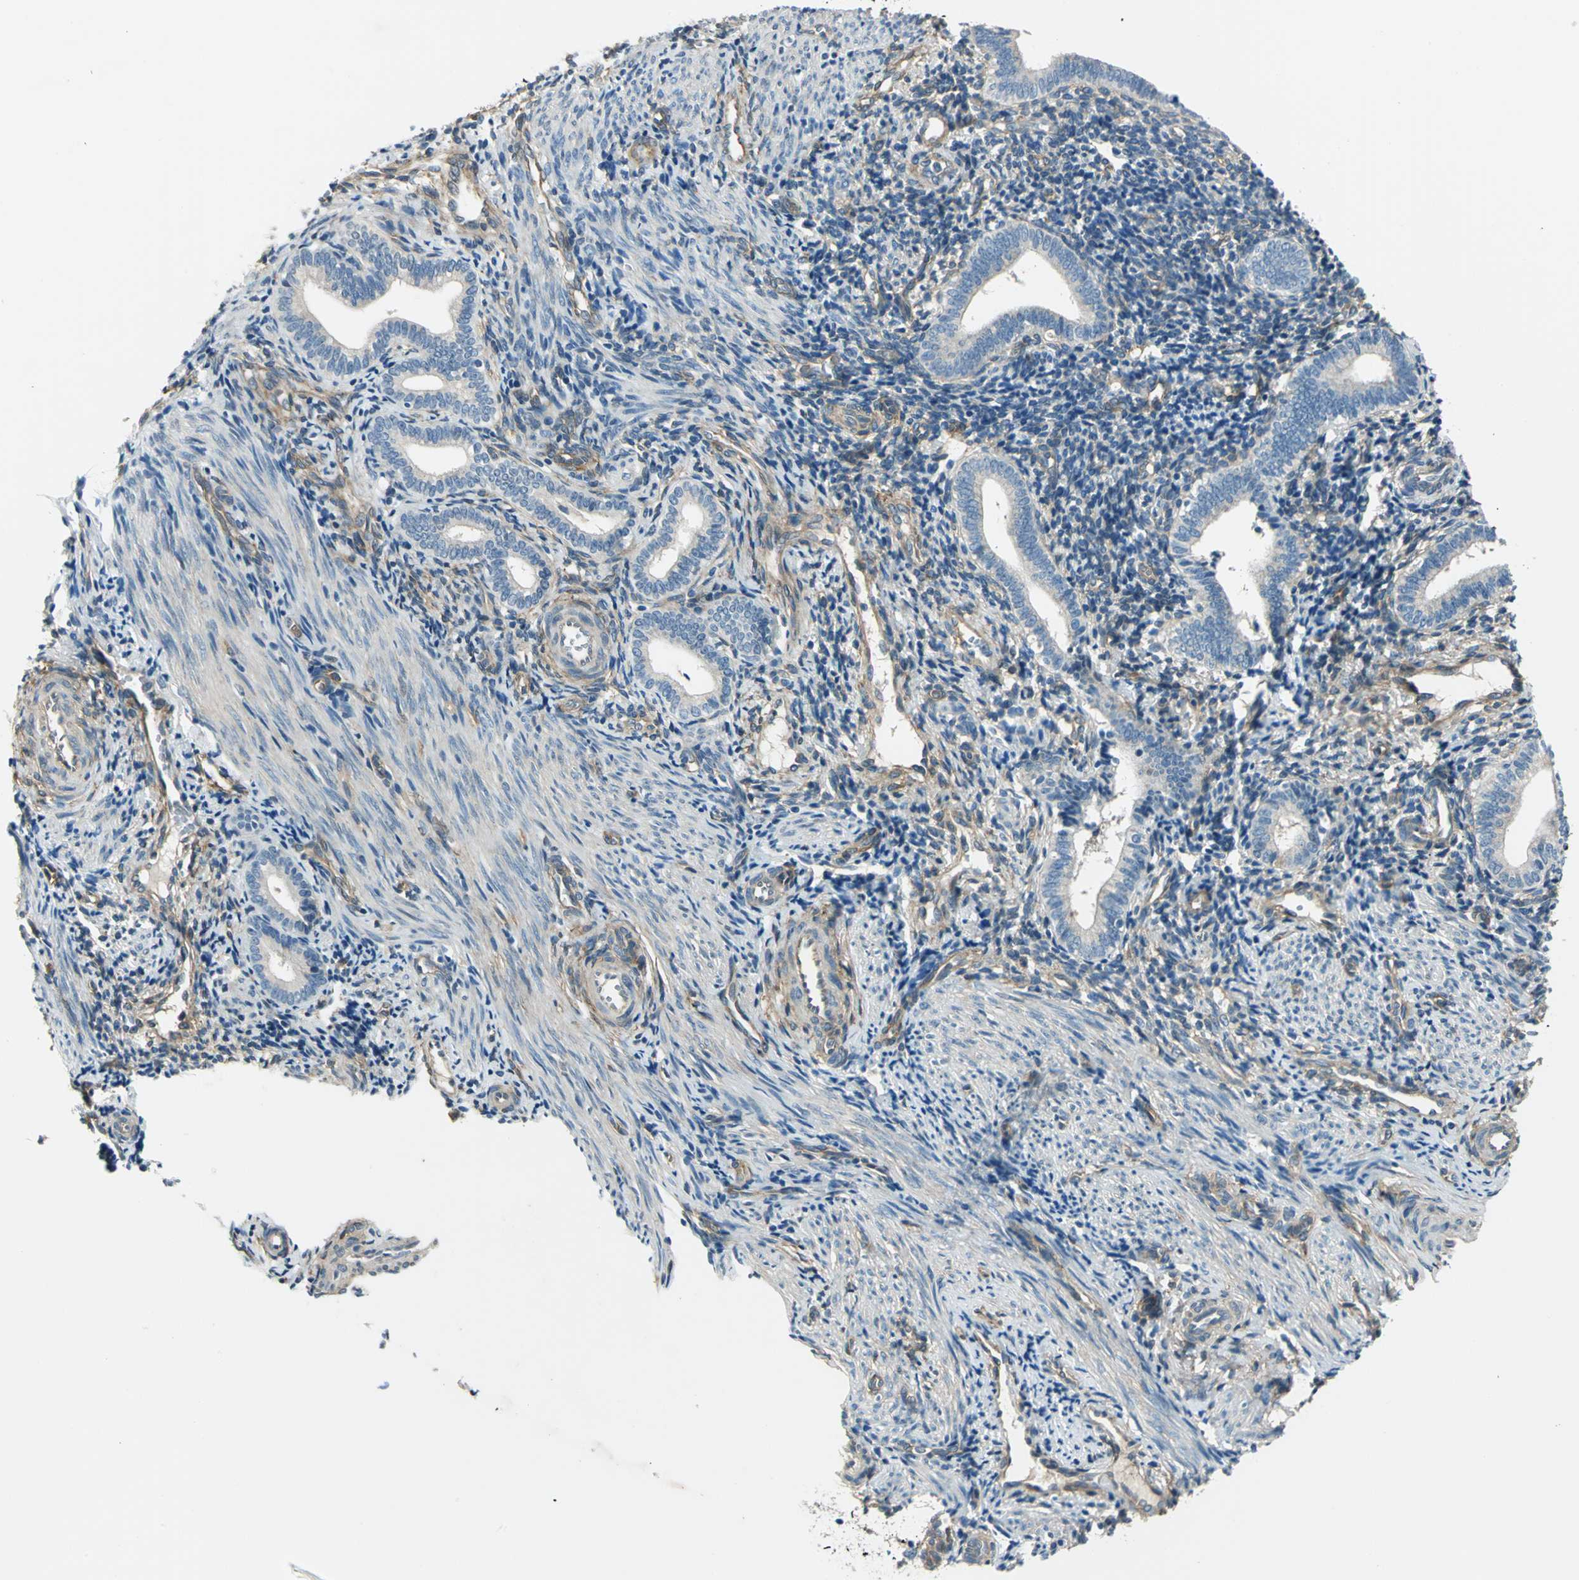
{"staining": {"intensity": "weak", "quantity": "25%-75%", "location": "cytoplasmic/membranous"}, "tissue": "endometrium", "cell_type": "Cells in endometrial stroma", "image_type": "normal", "snomed": [{"axis": "morphology", "description": "Normal tissue, NOS"}, {"axis": "topography", "description": "Uterus"}, {"axis": "topography", "description": "Endometrium"}], "caption": "IHC (DAB (3,3'-diaminobenzidine)) staining of normal endometrium shows weak cytoplasmic/membranous protein expression in about 25%-75% of cells in endometrial stroma.", "gene": "CDC42EP1", "patient": {"sex": "female", "age": 33}}